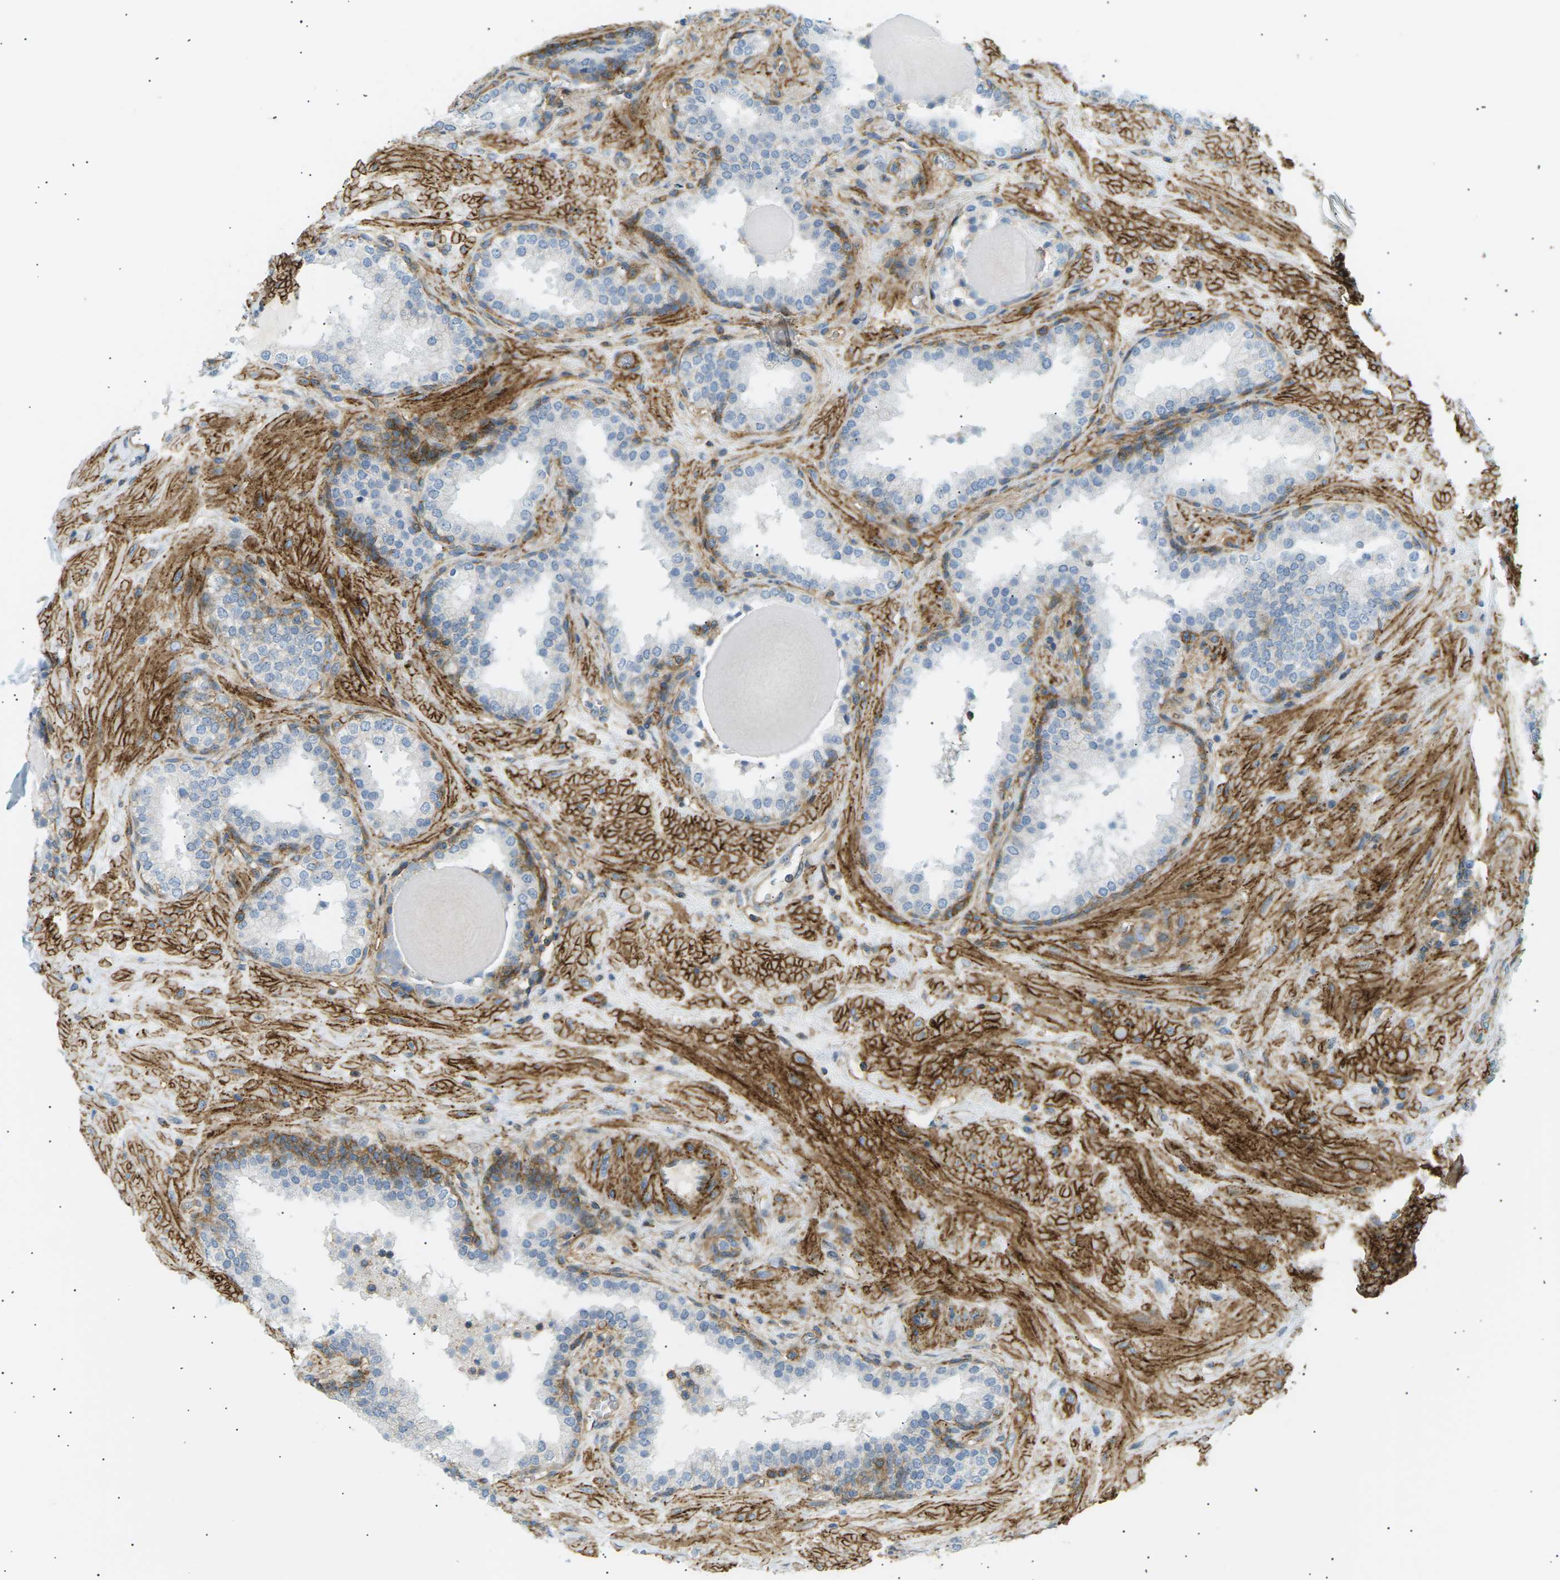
{"staining": {"intensity": "negative", "quantity": "none", "location": "none"}, "tissue": "prostate", "cell_type": "Glandular cells", "image_type": "normal", "snomed": [{"axis": "morphology", "description": "Normal tissue, NOS"}, {"axis": "topography", "description": "Prostate"}], "caption": "Protein analysis of normal prostate reveals no significant expression in glandular cells. Nuclei are stained in blue.", "gene": "ATP2B4", "patient": {"sex": "male", "age": 51}}